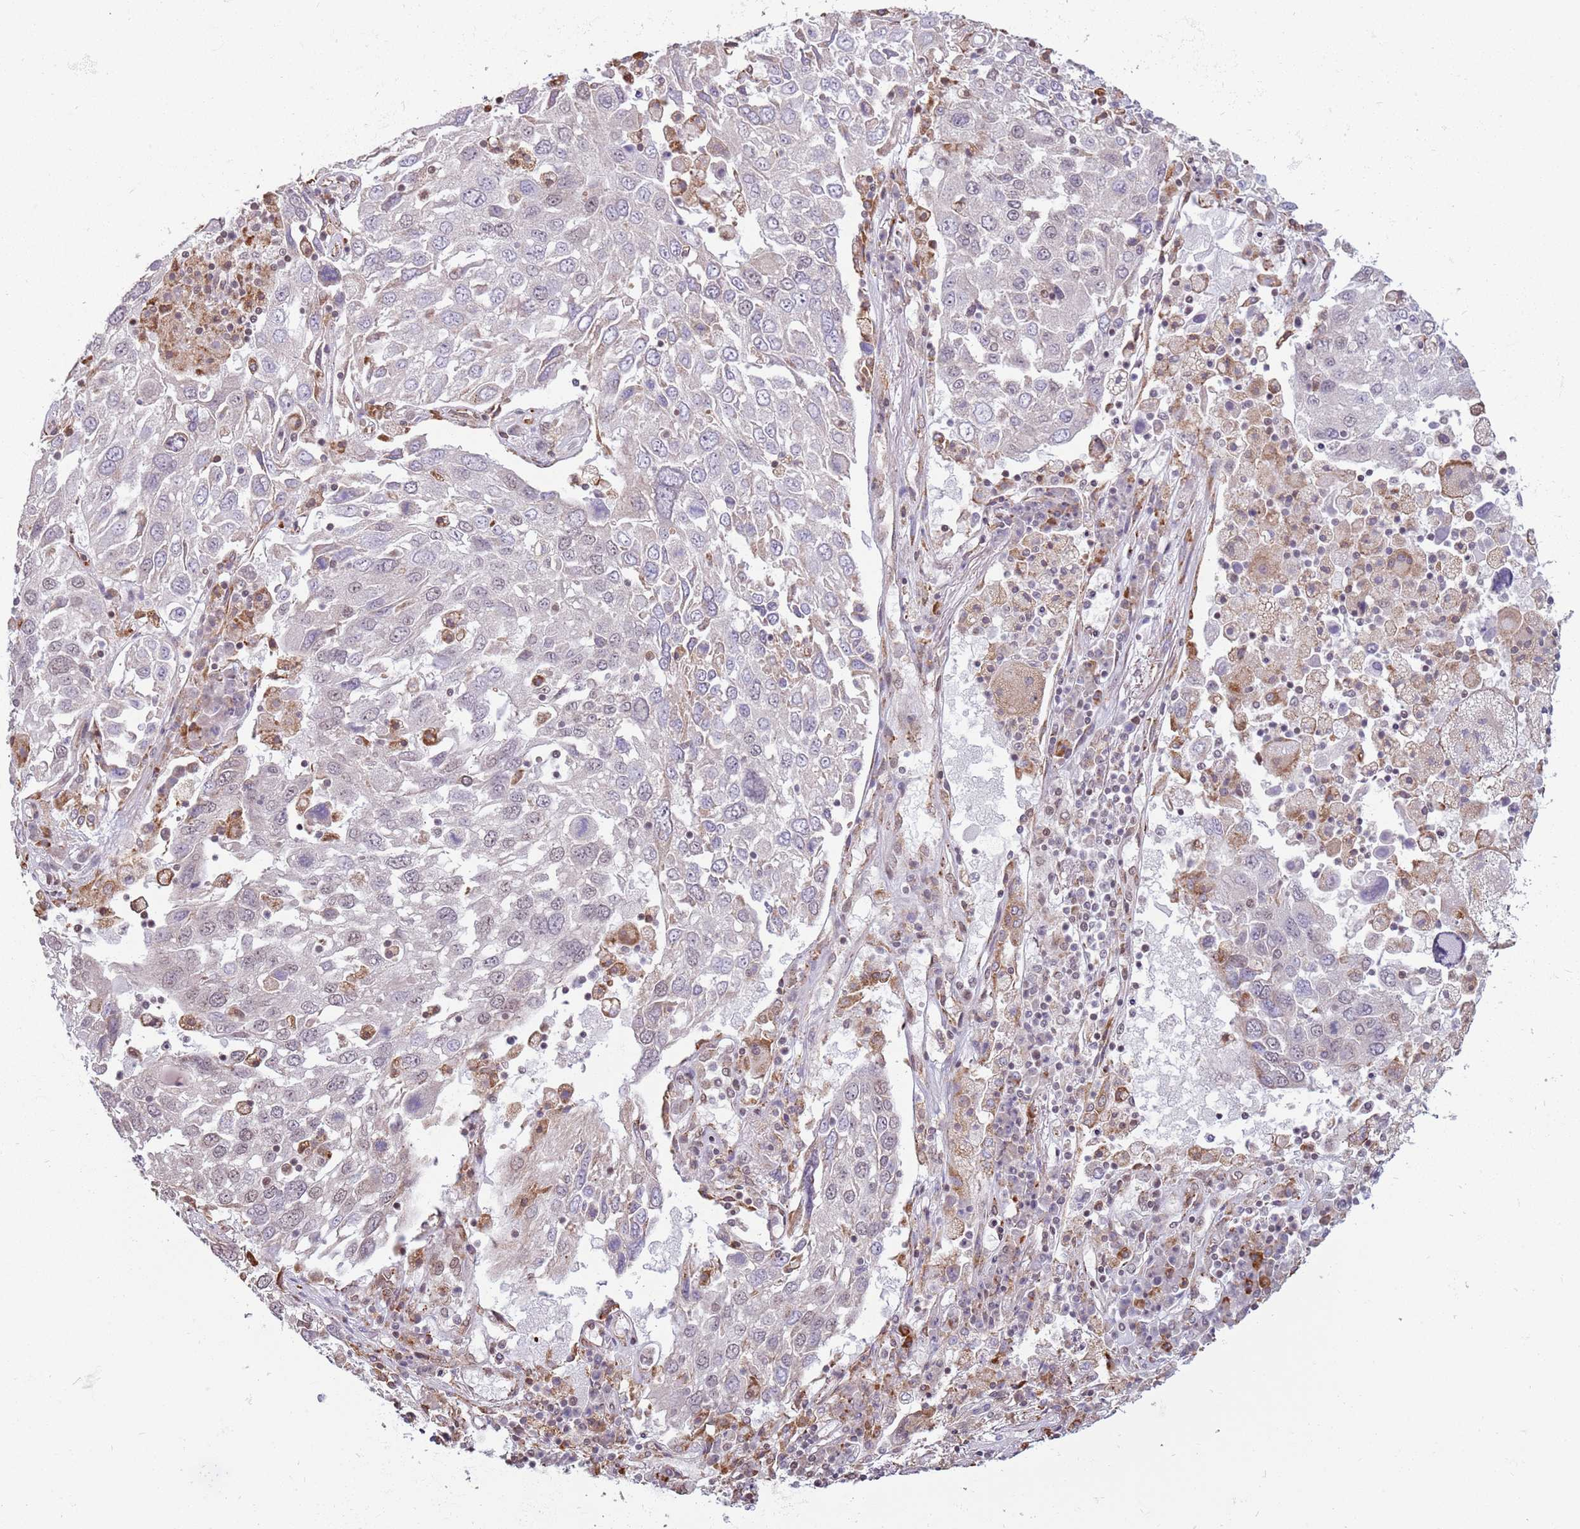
{"staining": {"intensity": "weak", "quantity": "<25%", "location": "nuclear"}, "tissue": "lung cancer", "cell_type": "Tumor cells", "image_type": "cancer", "snomed": [{"axis": "morphology", "description": "Squamous cell carcinoma, NOS"}, {"axis": "topography", "description": "Lung"}], "caption": "Lung squamous cell carcinoma stained for a protein using IHC displays no positivity tumor cells.", "gene": "BARD1", "patient": {"sex": "male", "age": 65}}